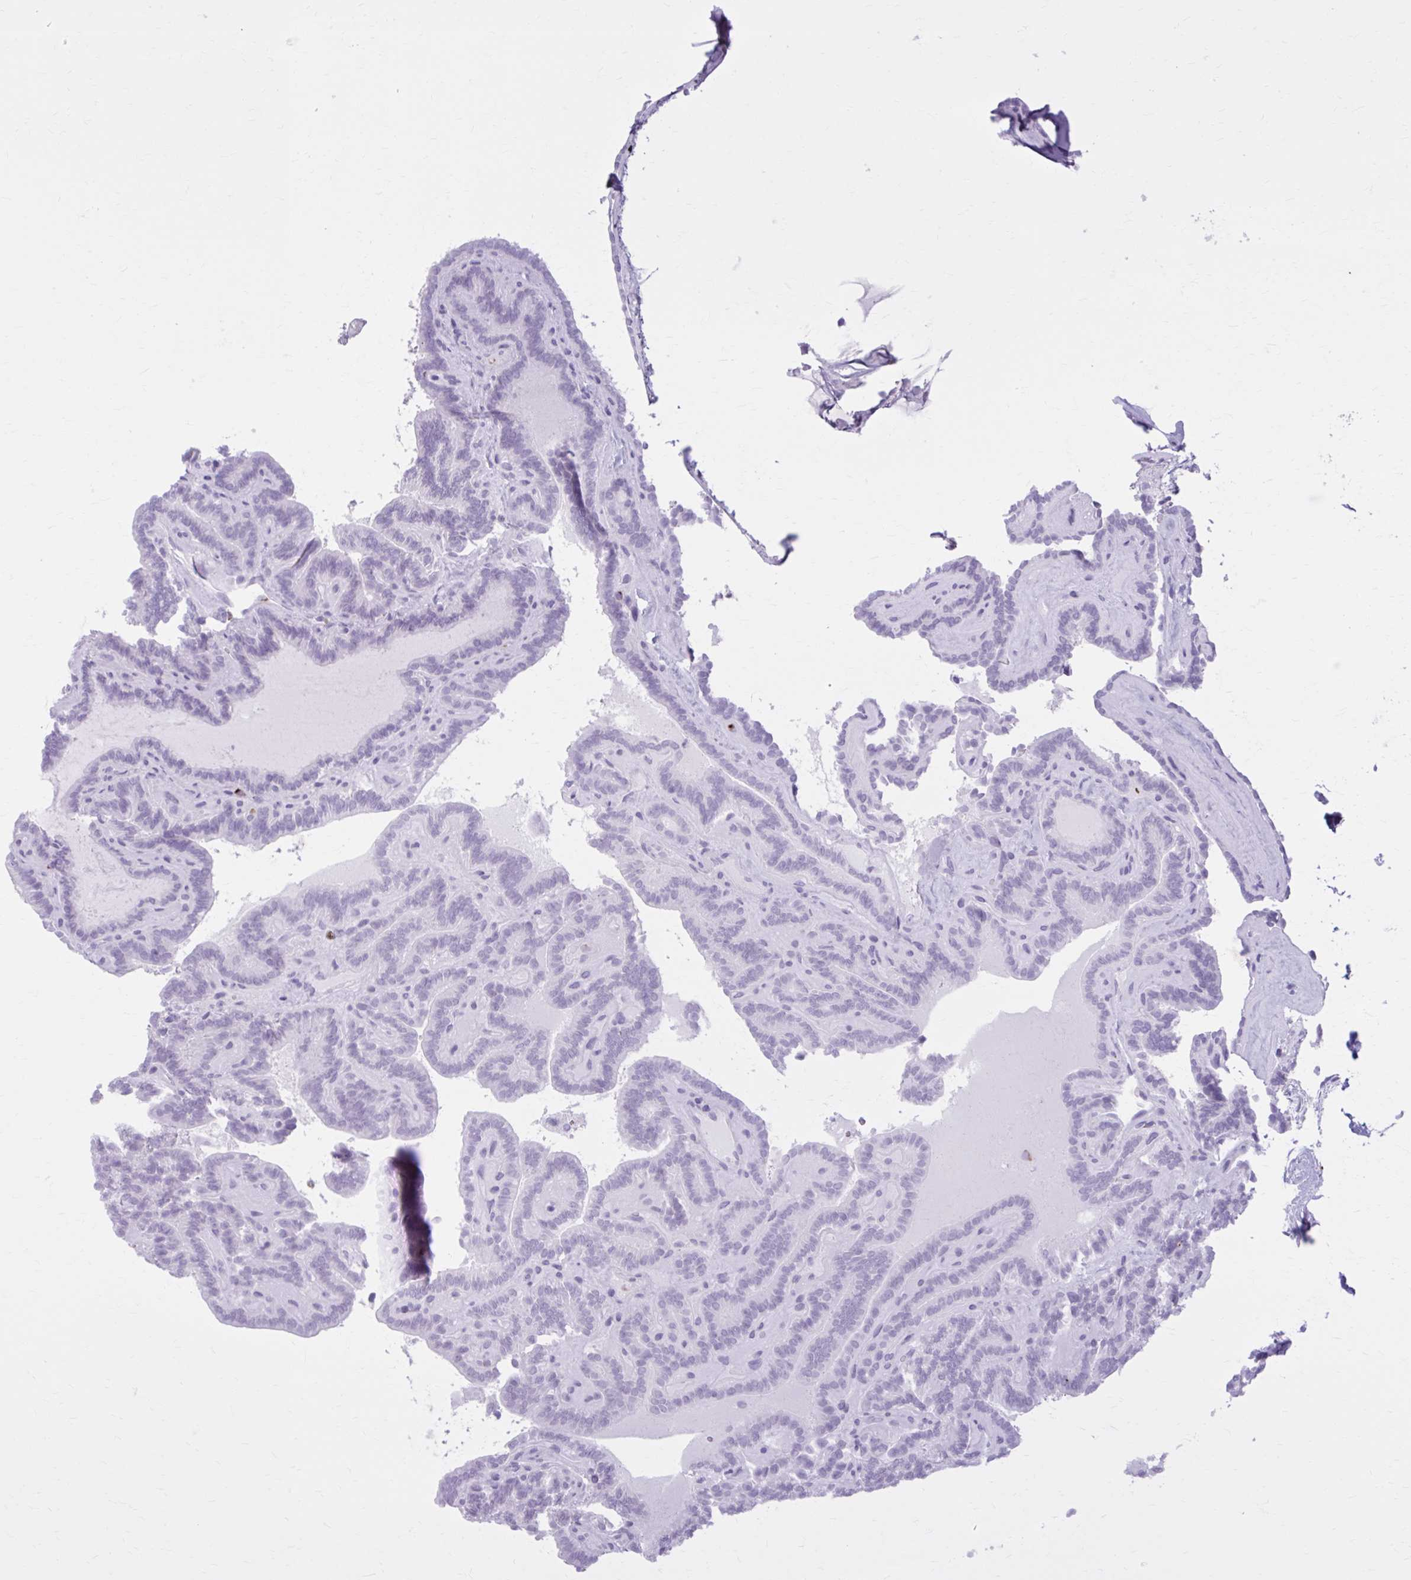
{"staining": {"intensity": "negative", "quantity": "none", "location": "none"}, "tissue": "thyroid cancer", "cell_type": "Tumor cells", "image_type": "cancer", "snomed": [{"axis": "morphology", "description": "Papillary adenocarcinoma, NOS"}, {"axis": "topography", "description": "Thyroid gland"}], "caption": "A photomicrograph of thyroid papillary adenocarcinoma stained for a protein demonstrates no brown staining in tumor cells.", "gene": "OR4B1", "patient": {"sex": "female", "age": 21}}